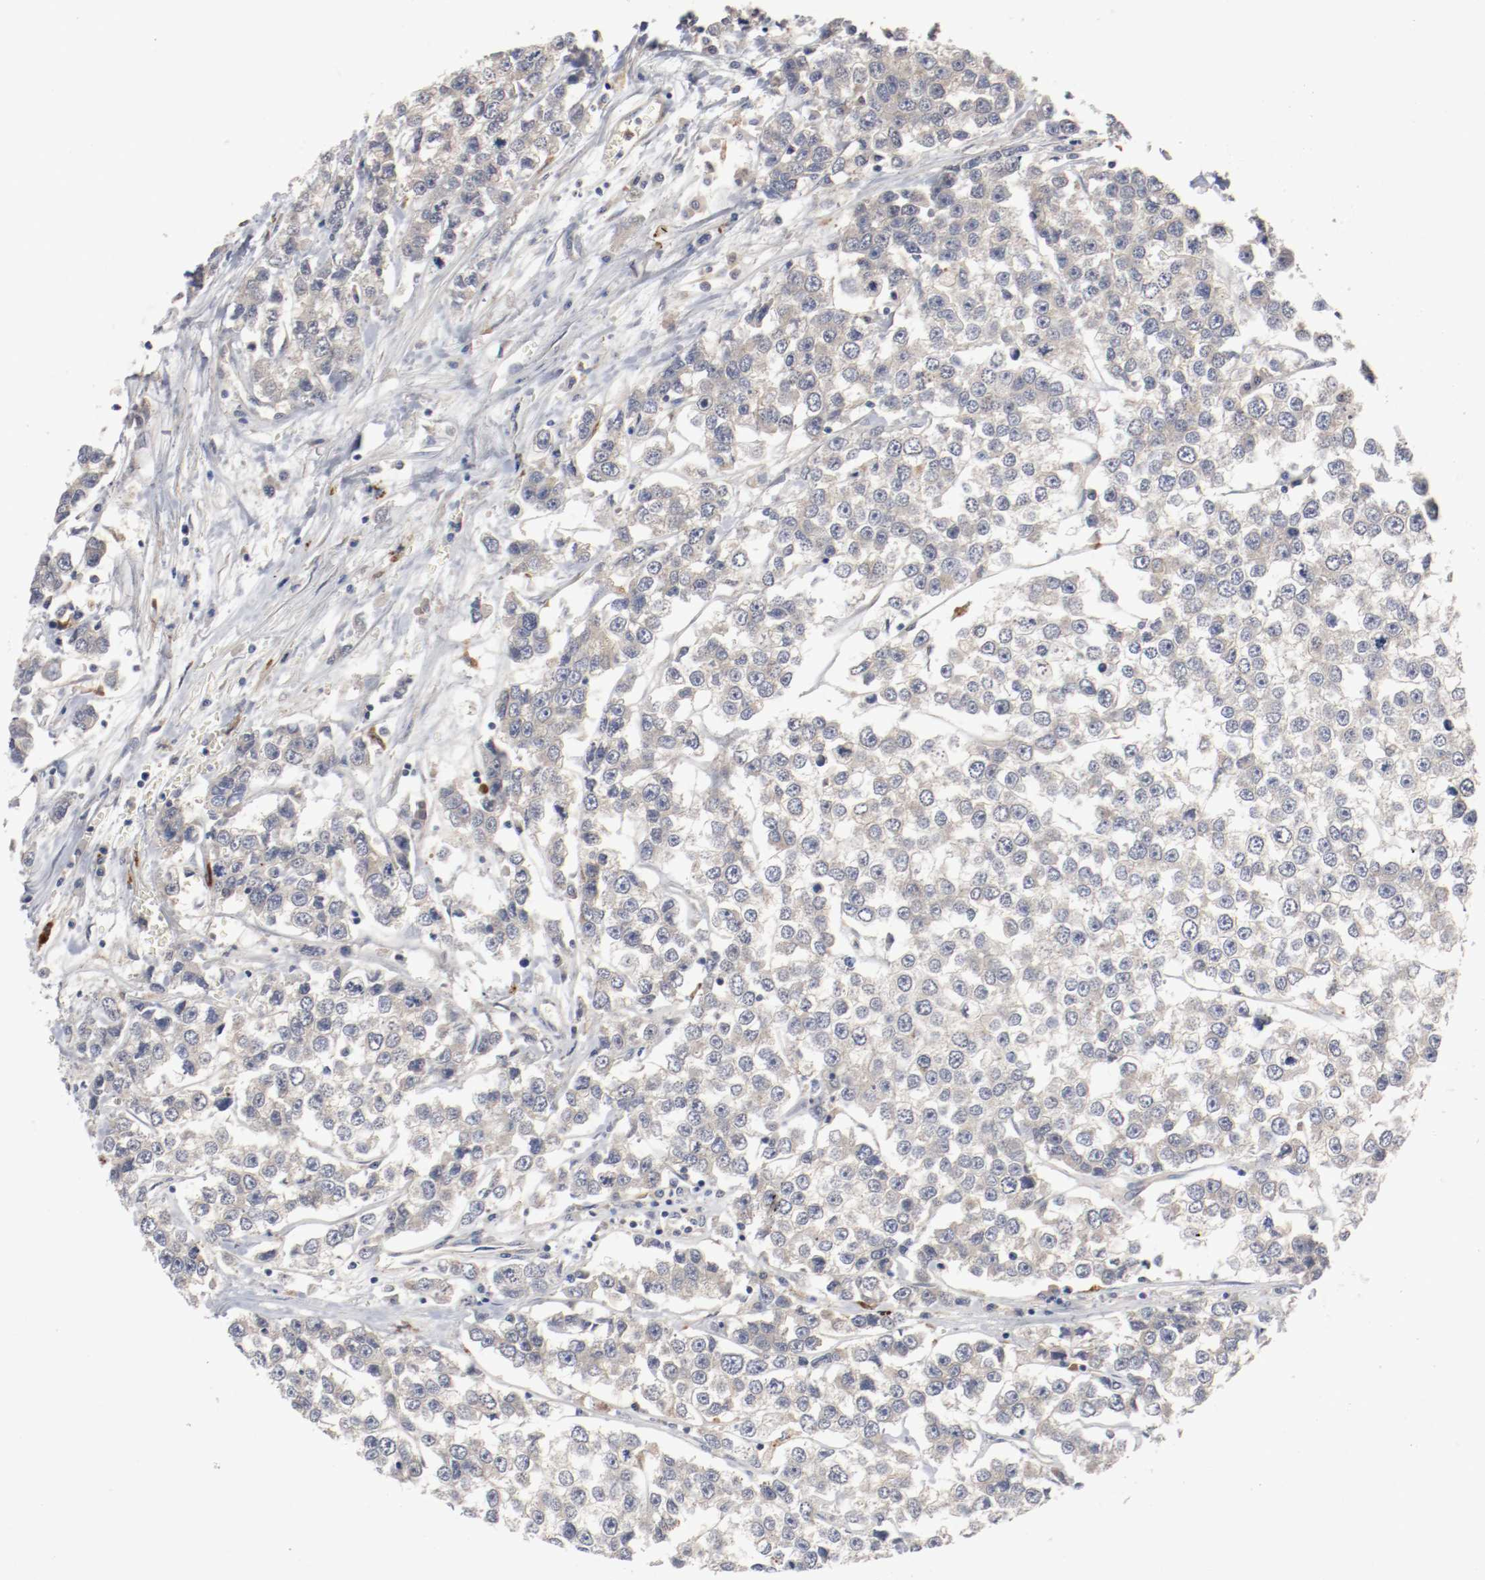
{"staining": {"intensity": "weak", "quantity": ">75%", "location": "cytoplasmic/membranous"}, "tissue": "testis cancer", "cell_type": "Tumor cells", "image_type": "cancer", "snomed": [{"axis": "morphology", "description": "Seminoma, NOS"}, {"axis": "morphology", "description": "Carcinoma, Embryonal, NOS"}, {"axis": "topography", "description": "Testis"}], "caption": "Immunohistochemistry (IHC) of human embryonal carcinoma (testis) shows low levels of weak cytoplasmic/membranous staining in approximately >75% of tumor cells.", "gene": "REN", "patient": {"sex": "male", "age": 52}}